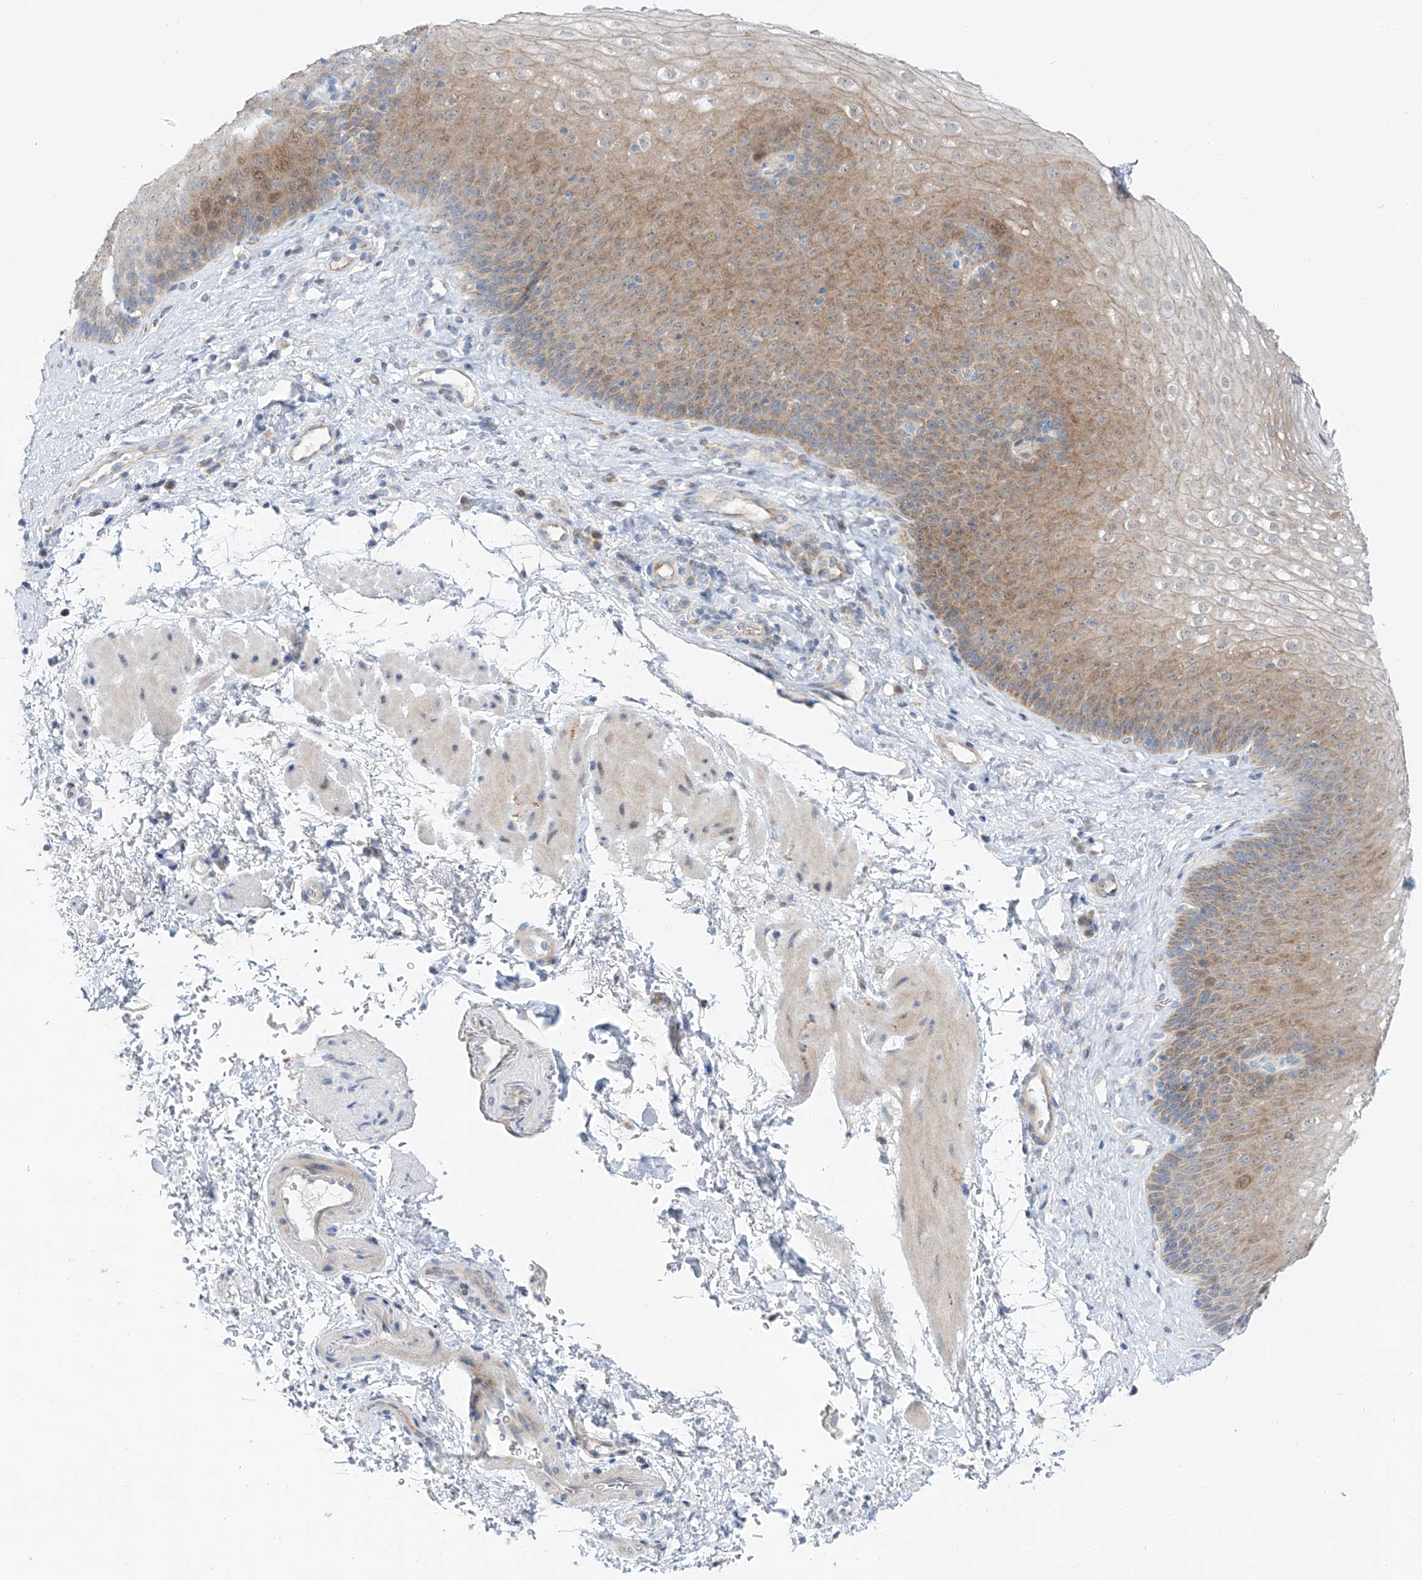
{"staining": {"intensity": "moderate", "quantity": "25%-75%", "location": "cytoplasmic/membranous,nuclear"}, "tissue": "esophagus", "cell_type": "Squamous epithelial cells", "image_type": "normal", "snomed": [{"axis": "morphology", "description": "Normal tissue, NOS"}, {"axis": "topography", "description": "Esophagus"}], "caption": "This is a photomicrograph of immunohistochemistry staining of unremarkable esophagus, which shows moderate positivity in the cytoplasmic/membranous,nuclear of squamous epithelial cells.", "gene": "CLDND1", "patient": {"sex": "female", "age": 66}}